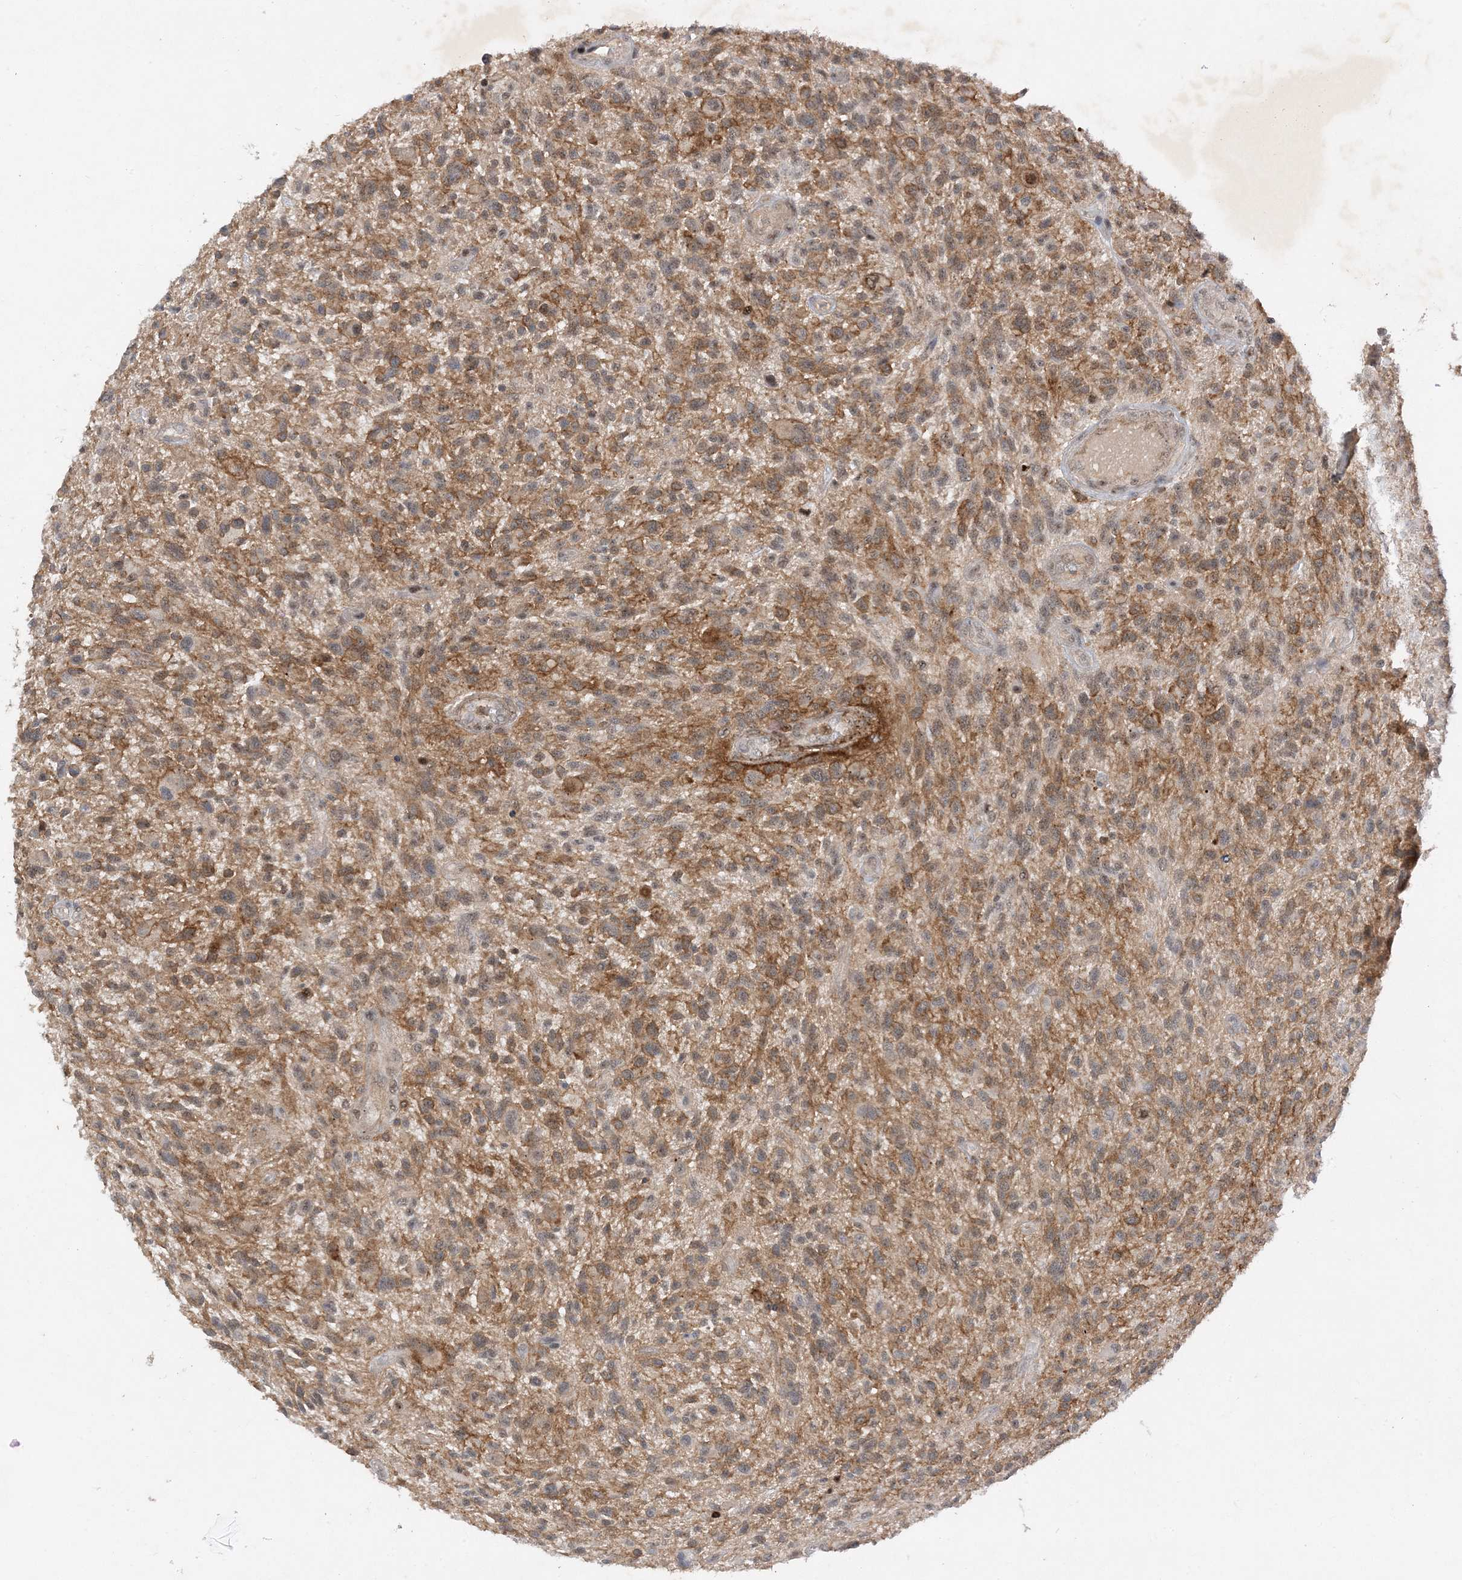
{"staining": {"intensity": "moderate", "quantity": "25%-75%", "location": "cytoplasmic/membranous"}, "tissue": "glioma", "cell_type": "Tumor cells", "image_type": "cancer", "snomed": [{"axis": "morphology", "description": "Glioma, malignant, High grade"}, {"axis": "topography", "description": "Brain"}], "caption": "Tumor cells exhibit medium levels of moderate cytoplasmic/membranous positivity in about 25%-75% of cells in human glioma.", "gene": "MAST3", "patient": {"sex": "male", "age": 47}}